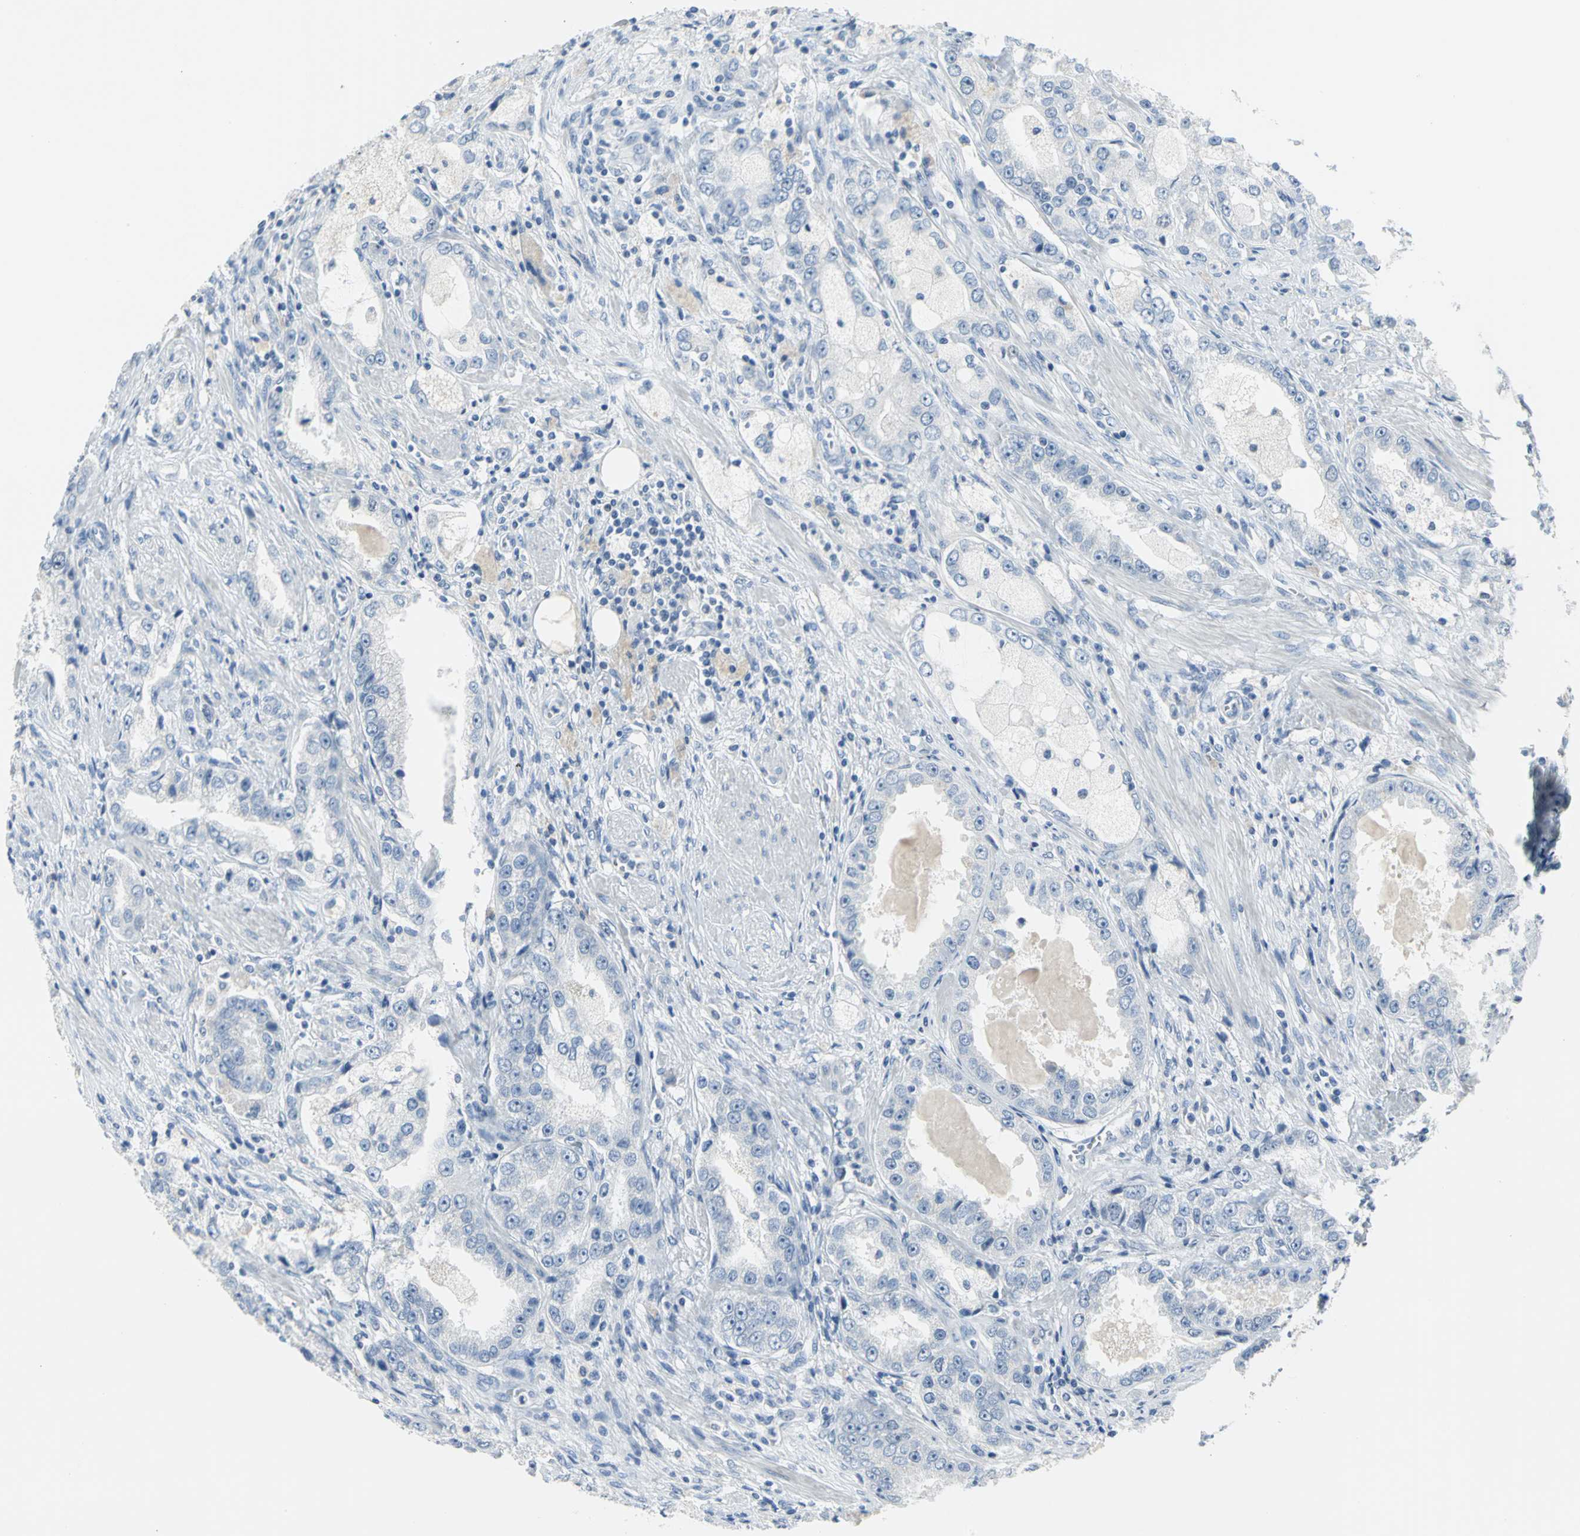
{"staining": {"intensity": "negative", "quantity": "none", "location": "none"}, "tissue": "prostate cancer", "cell_type": "Tumor cells", "image_type": "cancer", "snomed": [{"axis": "morphology", "description": "Adenocarcinoma, High grade"}, {"axis": "topography", "description": "Prostate"}], "caption": "IHC of human high-grade adenocarcinoma (prostate) shows no staining in tumor cells.", "gene": "MCM3", "patient": {"sex": "male", "age": 63}}